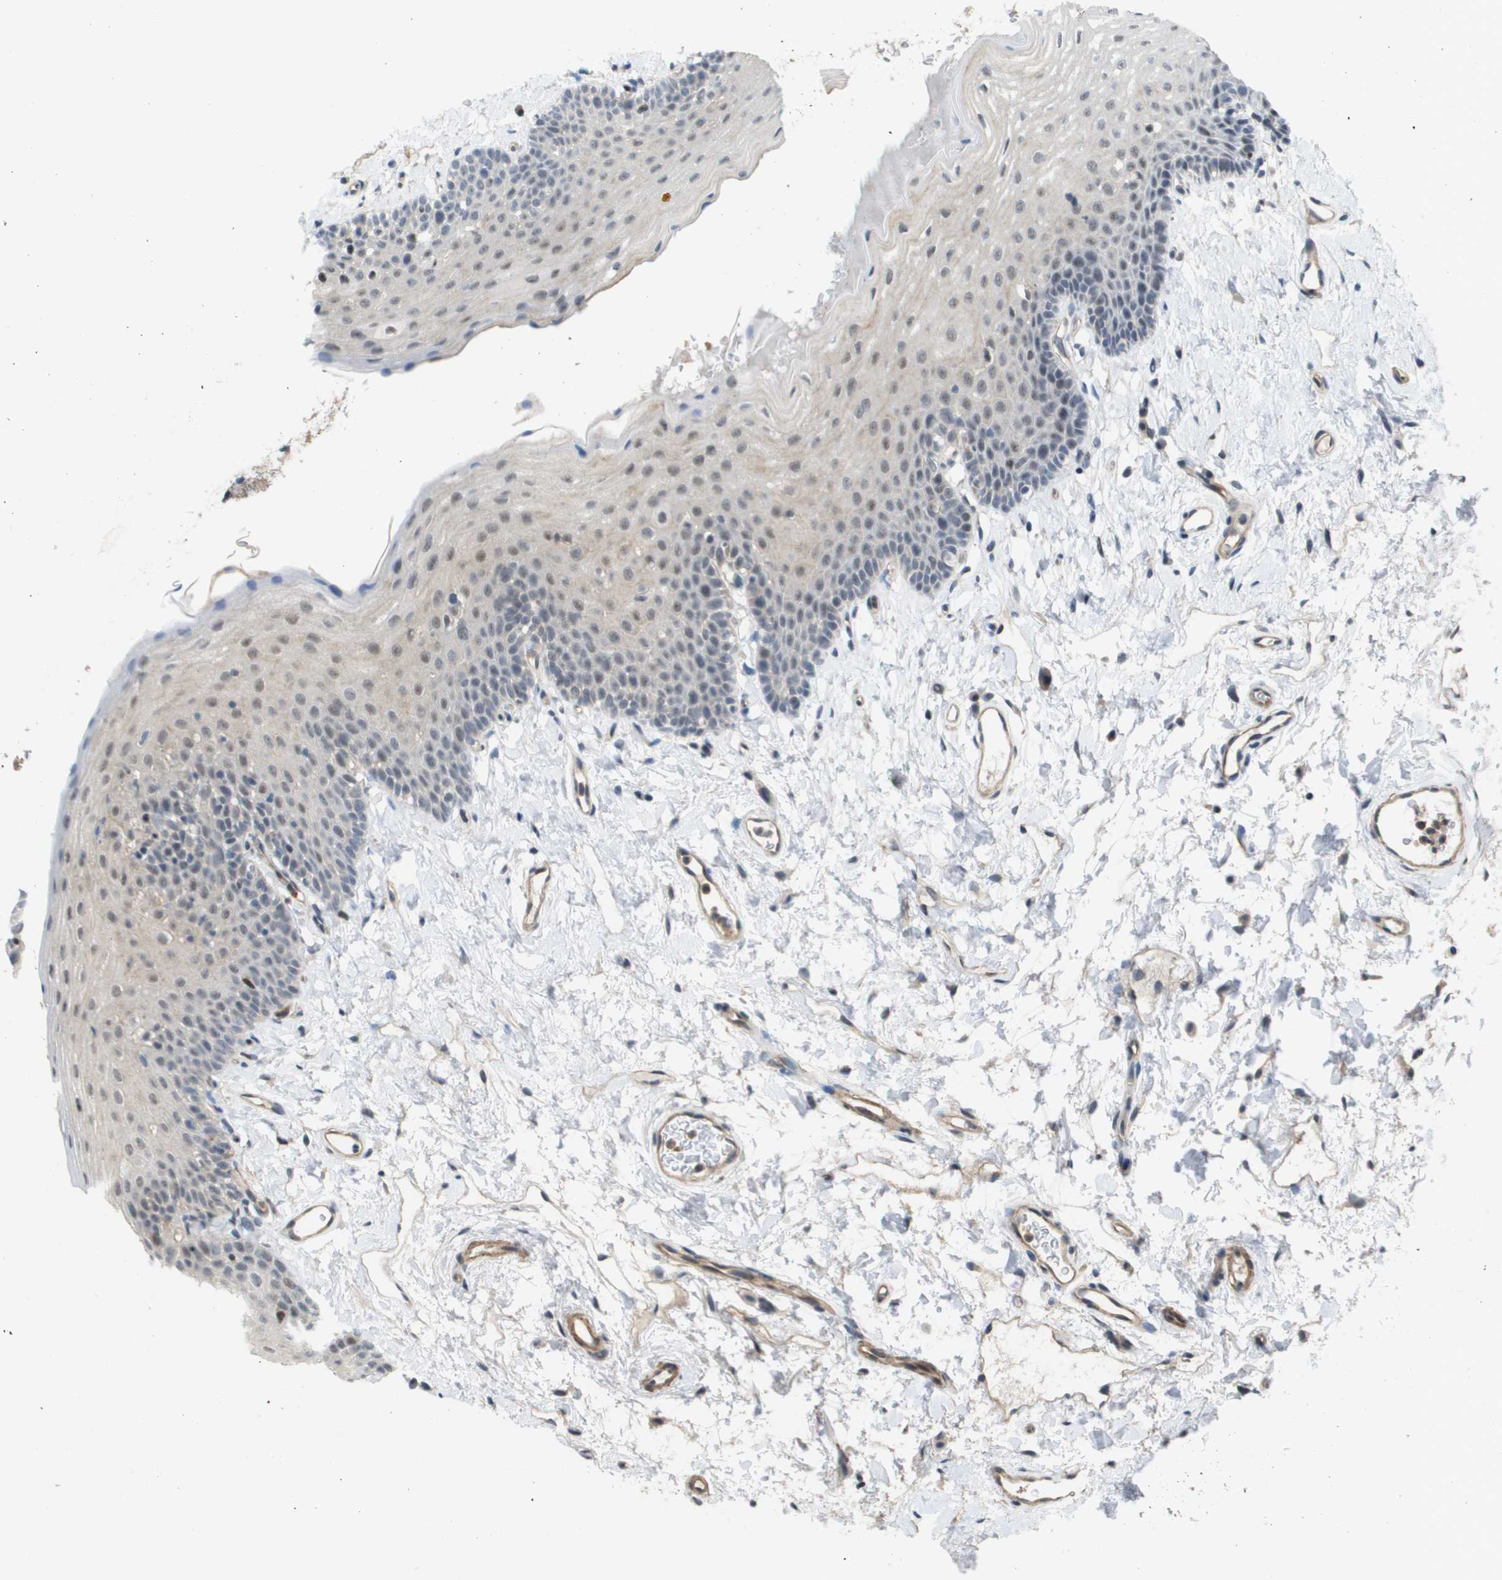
{"staining": {"intensity": "weak", "quantity": "<25%", "location": "nuclear"}, "tissue": "oral mucosa", "cell_type": "Squamous epithelial cells", "image_type": "normal", "snomed": [{"axis": "morphology", "description": "Normal tissue, NOS"}, {"axis": "topography", "description": "Oral tissue"}], "caption": "Oral mucosa was stained to show a protein in brown. There is no significant expression in squamous epithelial cells. Brightfield microscopy of immunohistochemistry stained with DAB (3,3'-diaminobenzidine) (brown) and hematoxylin (blue), captured at high magnification.", "gene": "RNF112", "patient": {"sex": "male", "age": 66}}